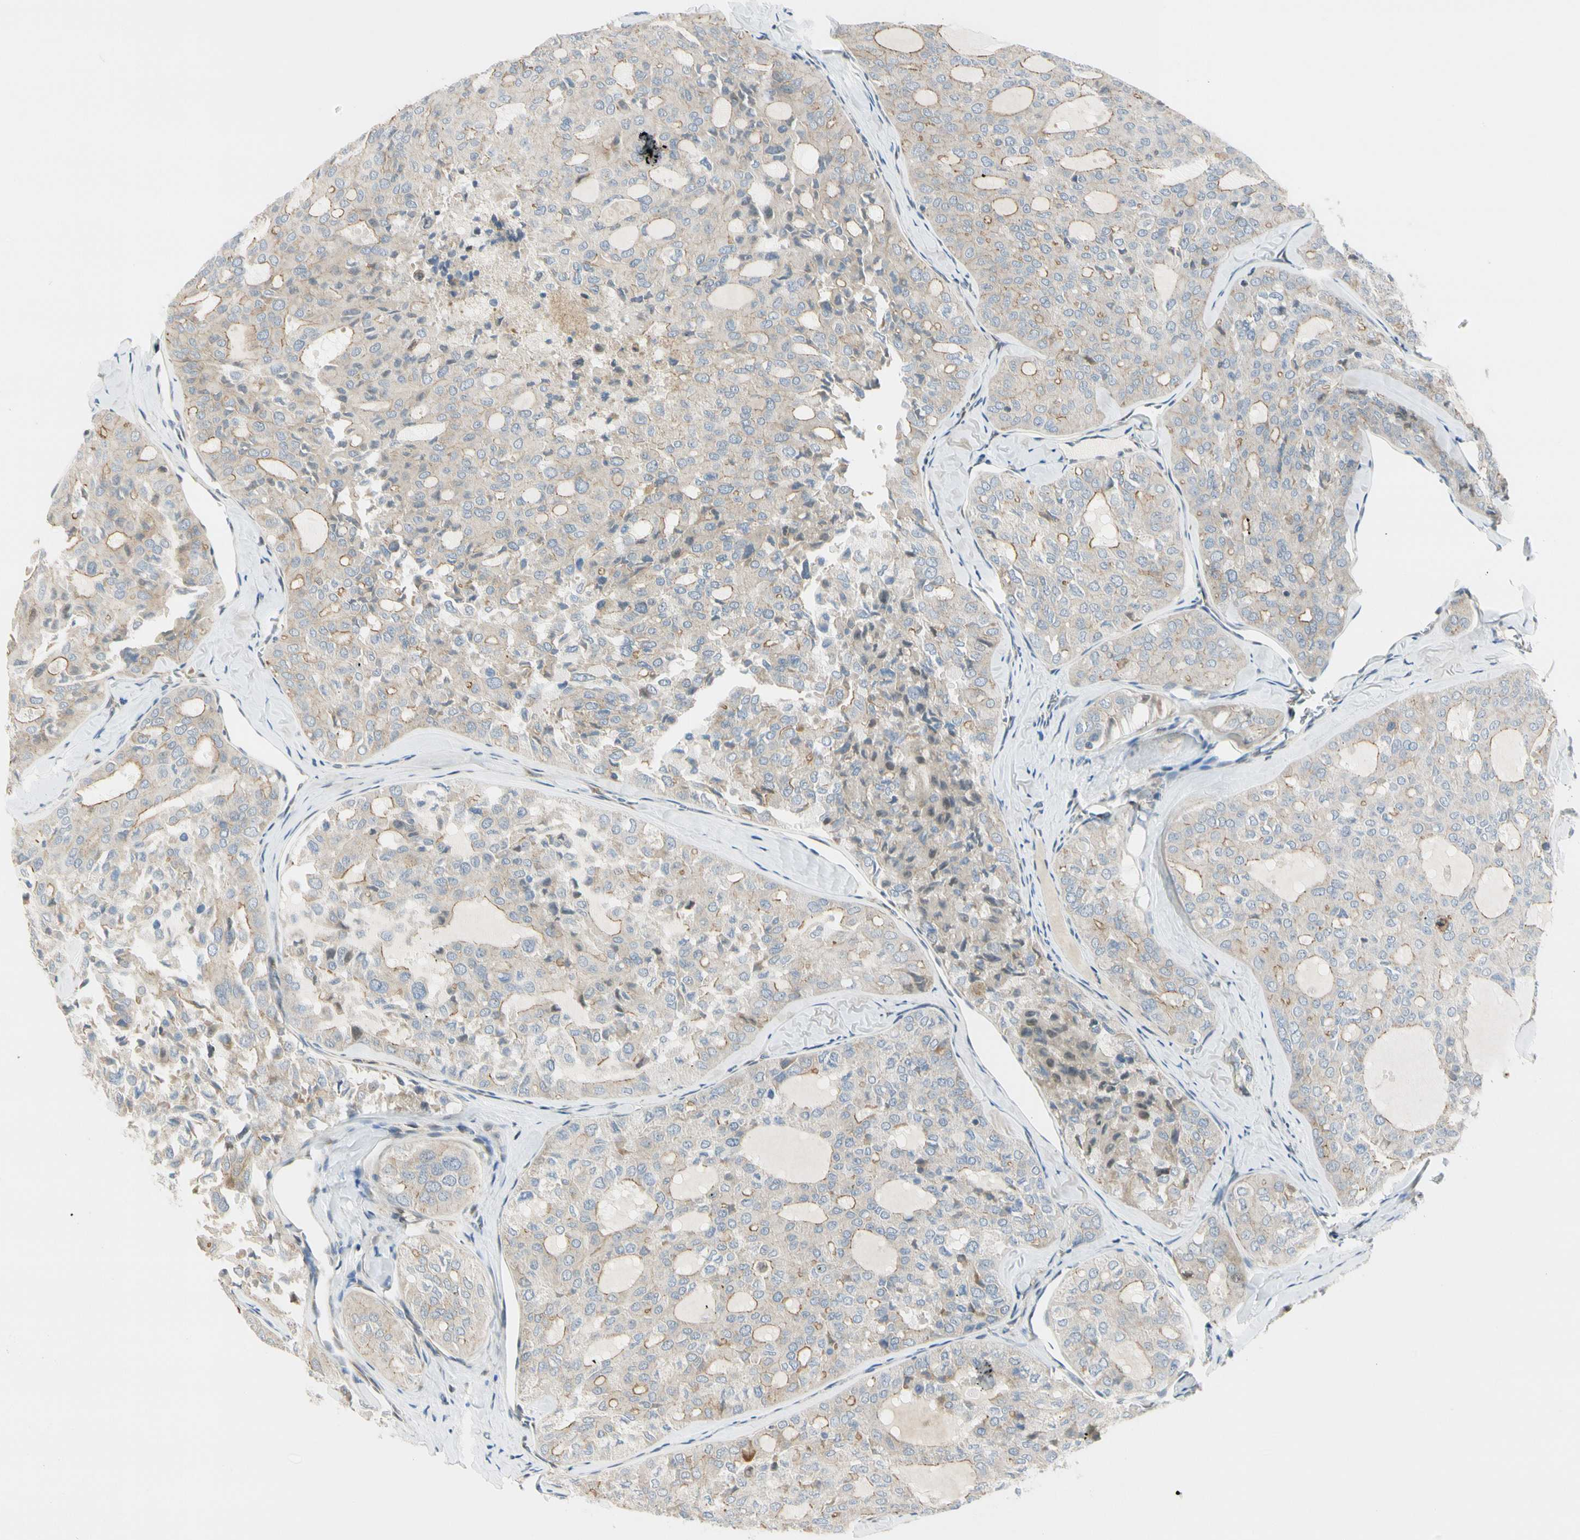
{"staining": {"intensity": "weak", "quantity": "25%-75%", "location": "cytoplasmic/membranous"}, "tissue": "thyroid cancer", "cell_type": "Tumor cells", "image_type": "cancer", "snomed": [{"axis": "morphology", "description": "Follicular adenoma carcinoma, NOS"}, {"axis": "topography", "description": "Thyroid gland"}], "caption": "Weak cytoplasmic/membranous staining is appreciated in approximately 25%-75% of tumor cells in follicular adenoma carcinoma (thyroid).", "gene": "NPDC1", "patient": {"sex": "male", "age": 75}}